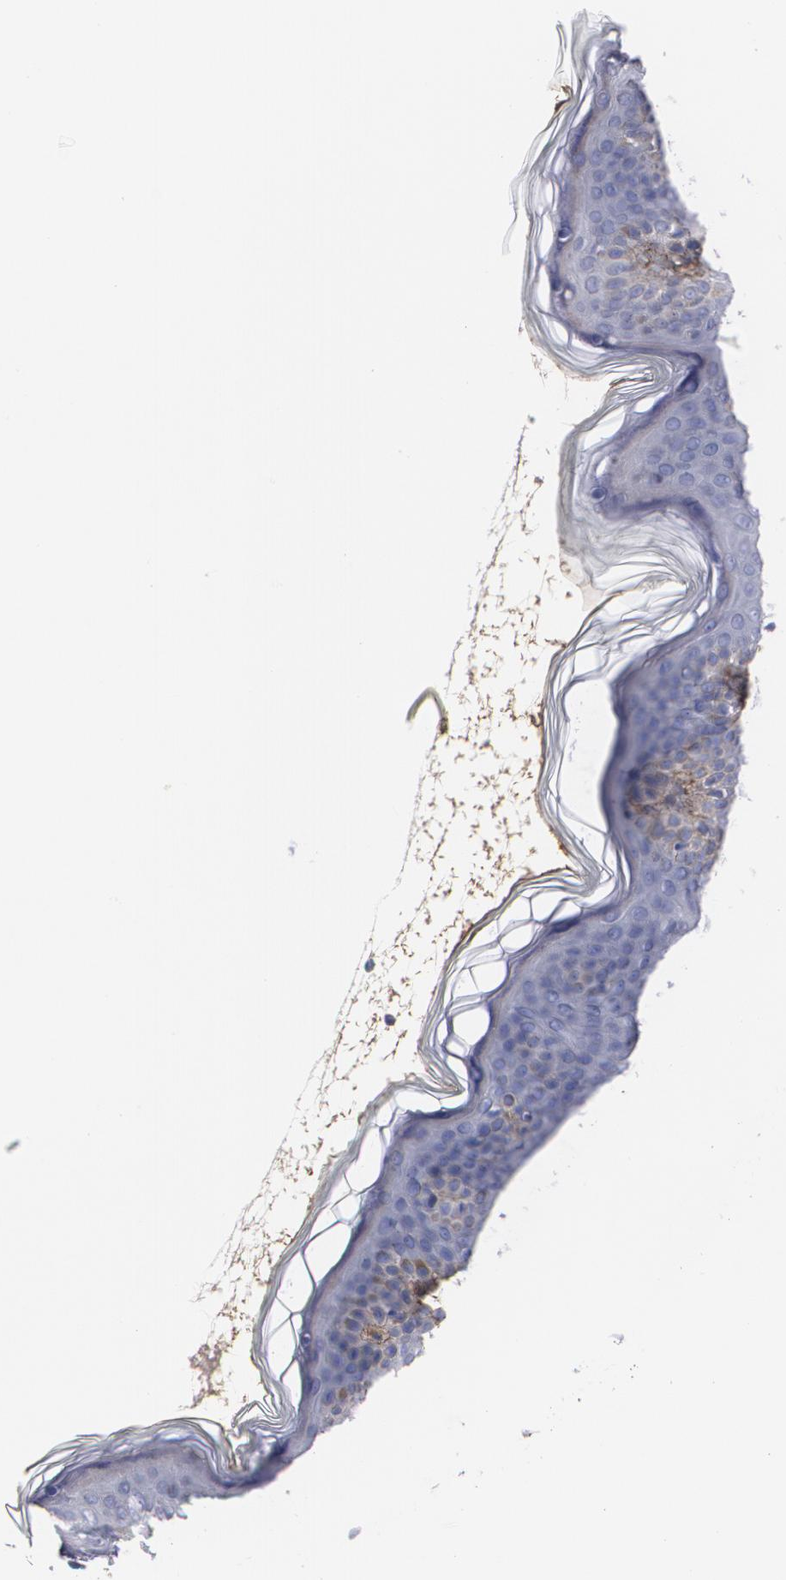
{"staining": {"intensity": "moderate", "quantity": ">75%", "location": "cytoplasmic/membranous"}, "tissue": "skin", "cell_type": "Fibroblasts", "image_type": "normal", "snomed": [{"axis": "morphology", "description": "Normal tissue, NOS"}, {"axis": "topography", "description": "Skin"}], "caption": "Human skin stained with a brown dye shows moderate cytoplasmic/membranous positive expression in approximately >75% of fibroblasts.", "gene": "FBLN1", "patient": {"sex": "female", "age": 4}}